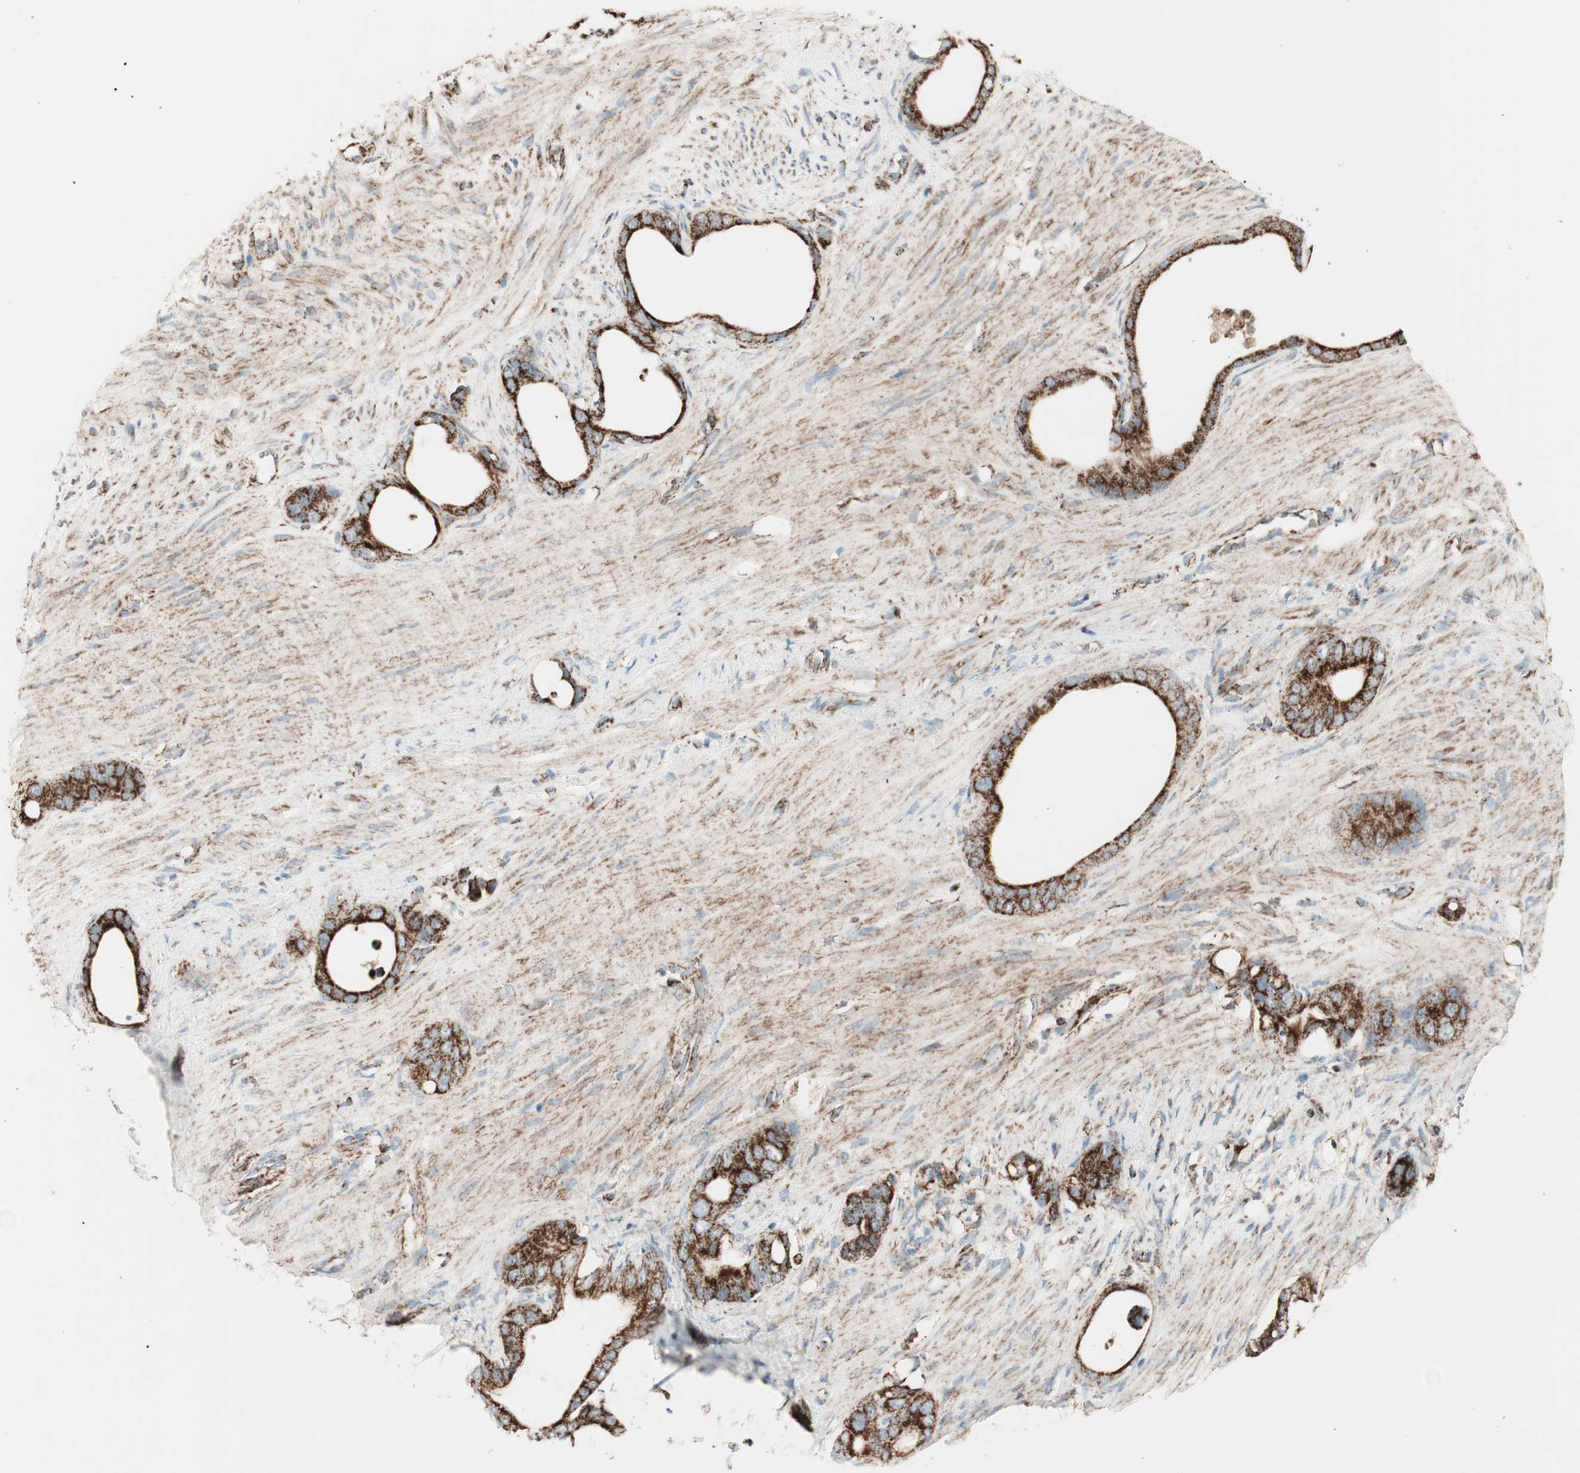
{"staining": {"intensity": "strong", "quantity": ">75%", "location": "cytoplasmic/membranous"}, "tissue": "stomach cancer", "cell_type": "Tumor cells", "image_type": "cancer", "snomed": [{"axis": "morphology", "description": "Adenocarcinoma, NOS"}, {"axis": "topography", "description": "Stomach"}], "caption": "This image reveals immunohistochemistry staining of stomach cancer (adenocarcinoma), with high strong cytoplasmic/membranous expression in about >75% of tumor cells.", "gene": "TOMM22", "patient": {"sex": "female", "age": 75}}